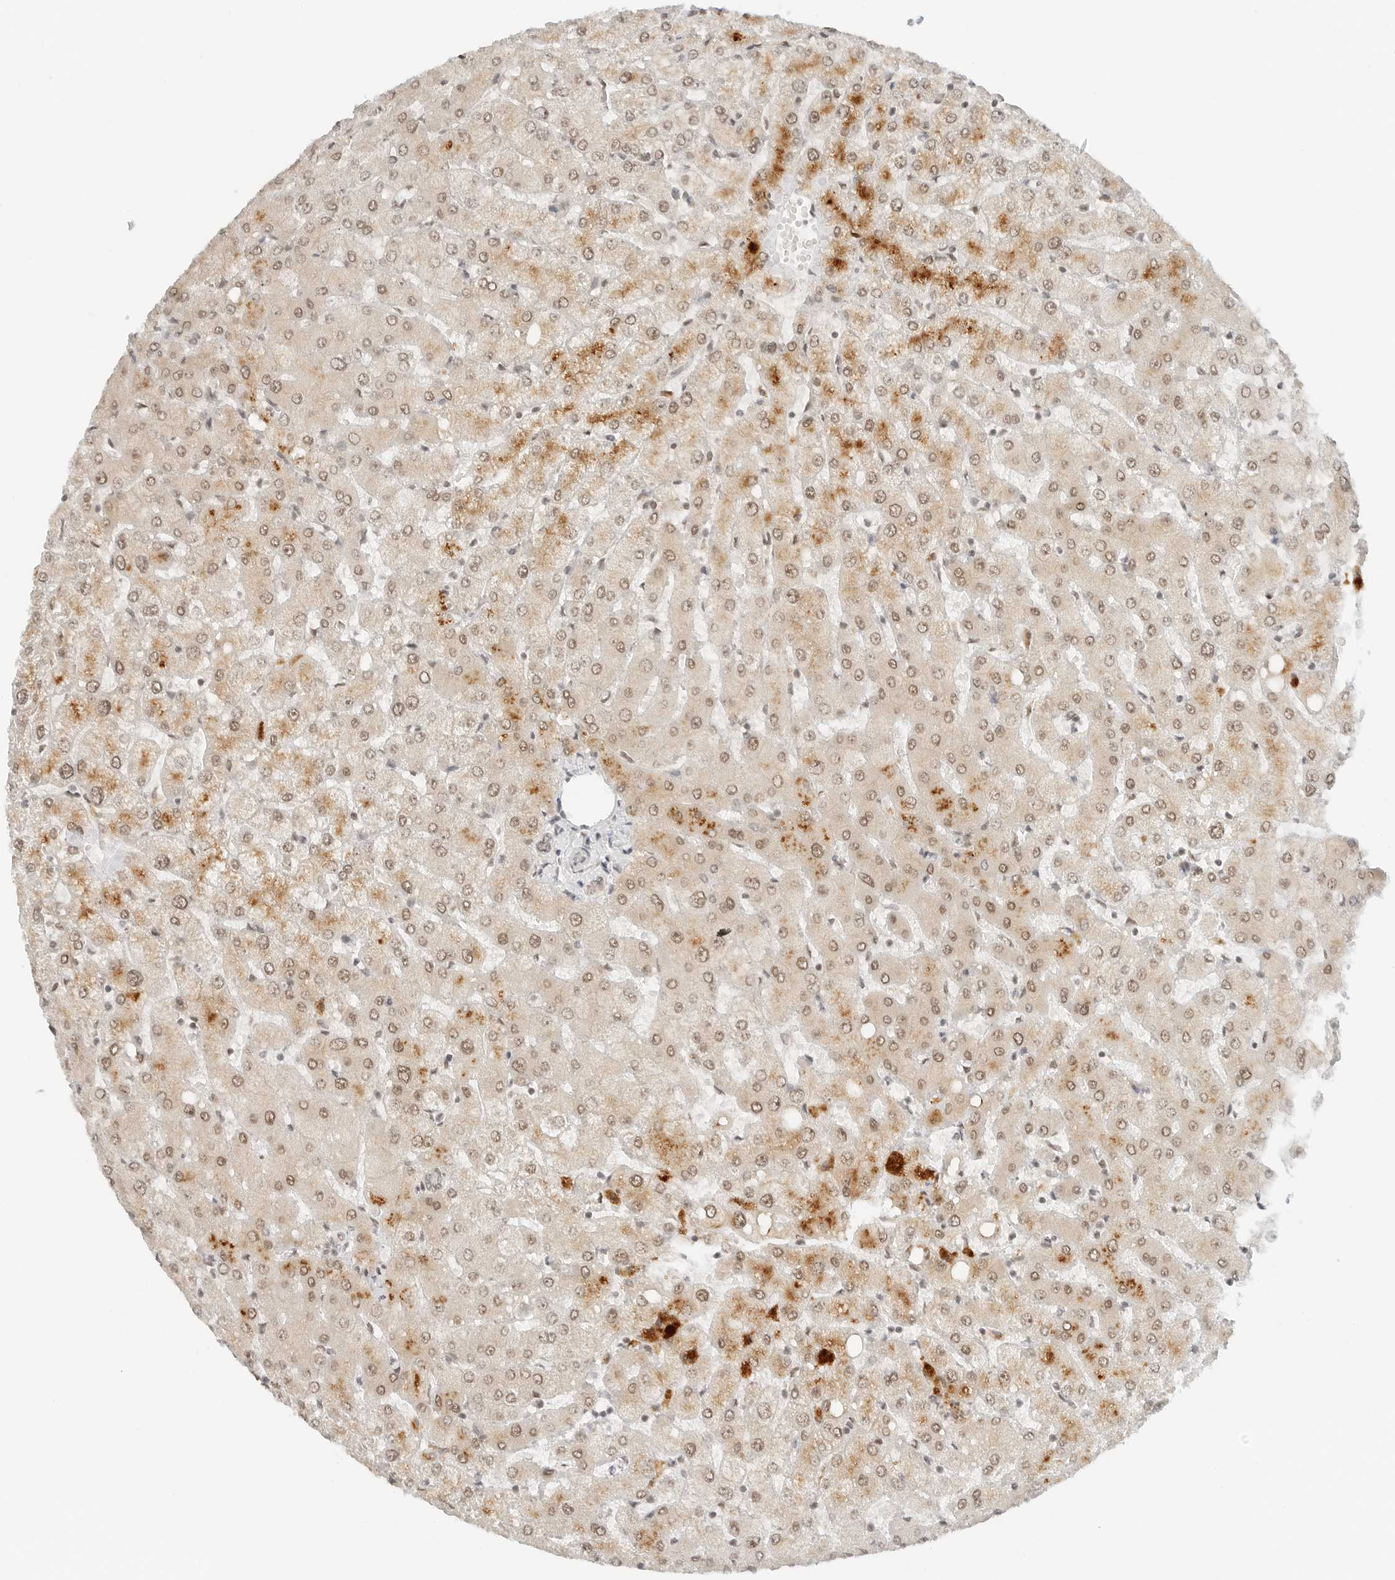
{"staining": {"intensity": "negative", "quantity": "none", "location": "none"}, "tissue": "liver", "cell_type": "Cholangiocytes", "image_type": "normal", "snomed": [{"axis": "morphology", "description": "Normal tissue, NOS"}, {"axis": "topography", "description": "Liver"}], "caption": "A photomicrograph of liver stained for a protein reveals no brown staining in cholangiocytes. (Stains: DAB immunohistochemistry (IHC) with hematoxylin counter stain, Microscopy: brightfield microscopy at high magnification).", "gene": "NEO1", "patient": {"sex": "female", "age": 54}}